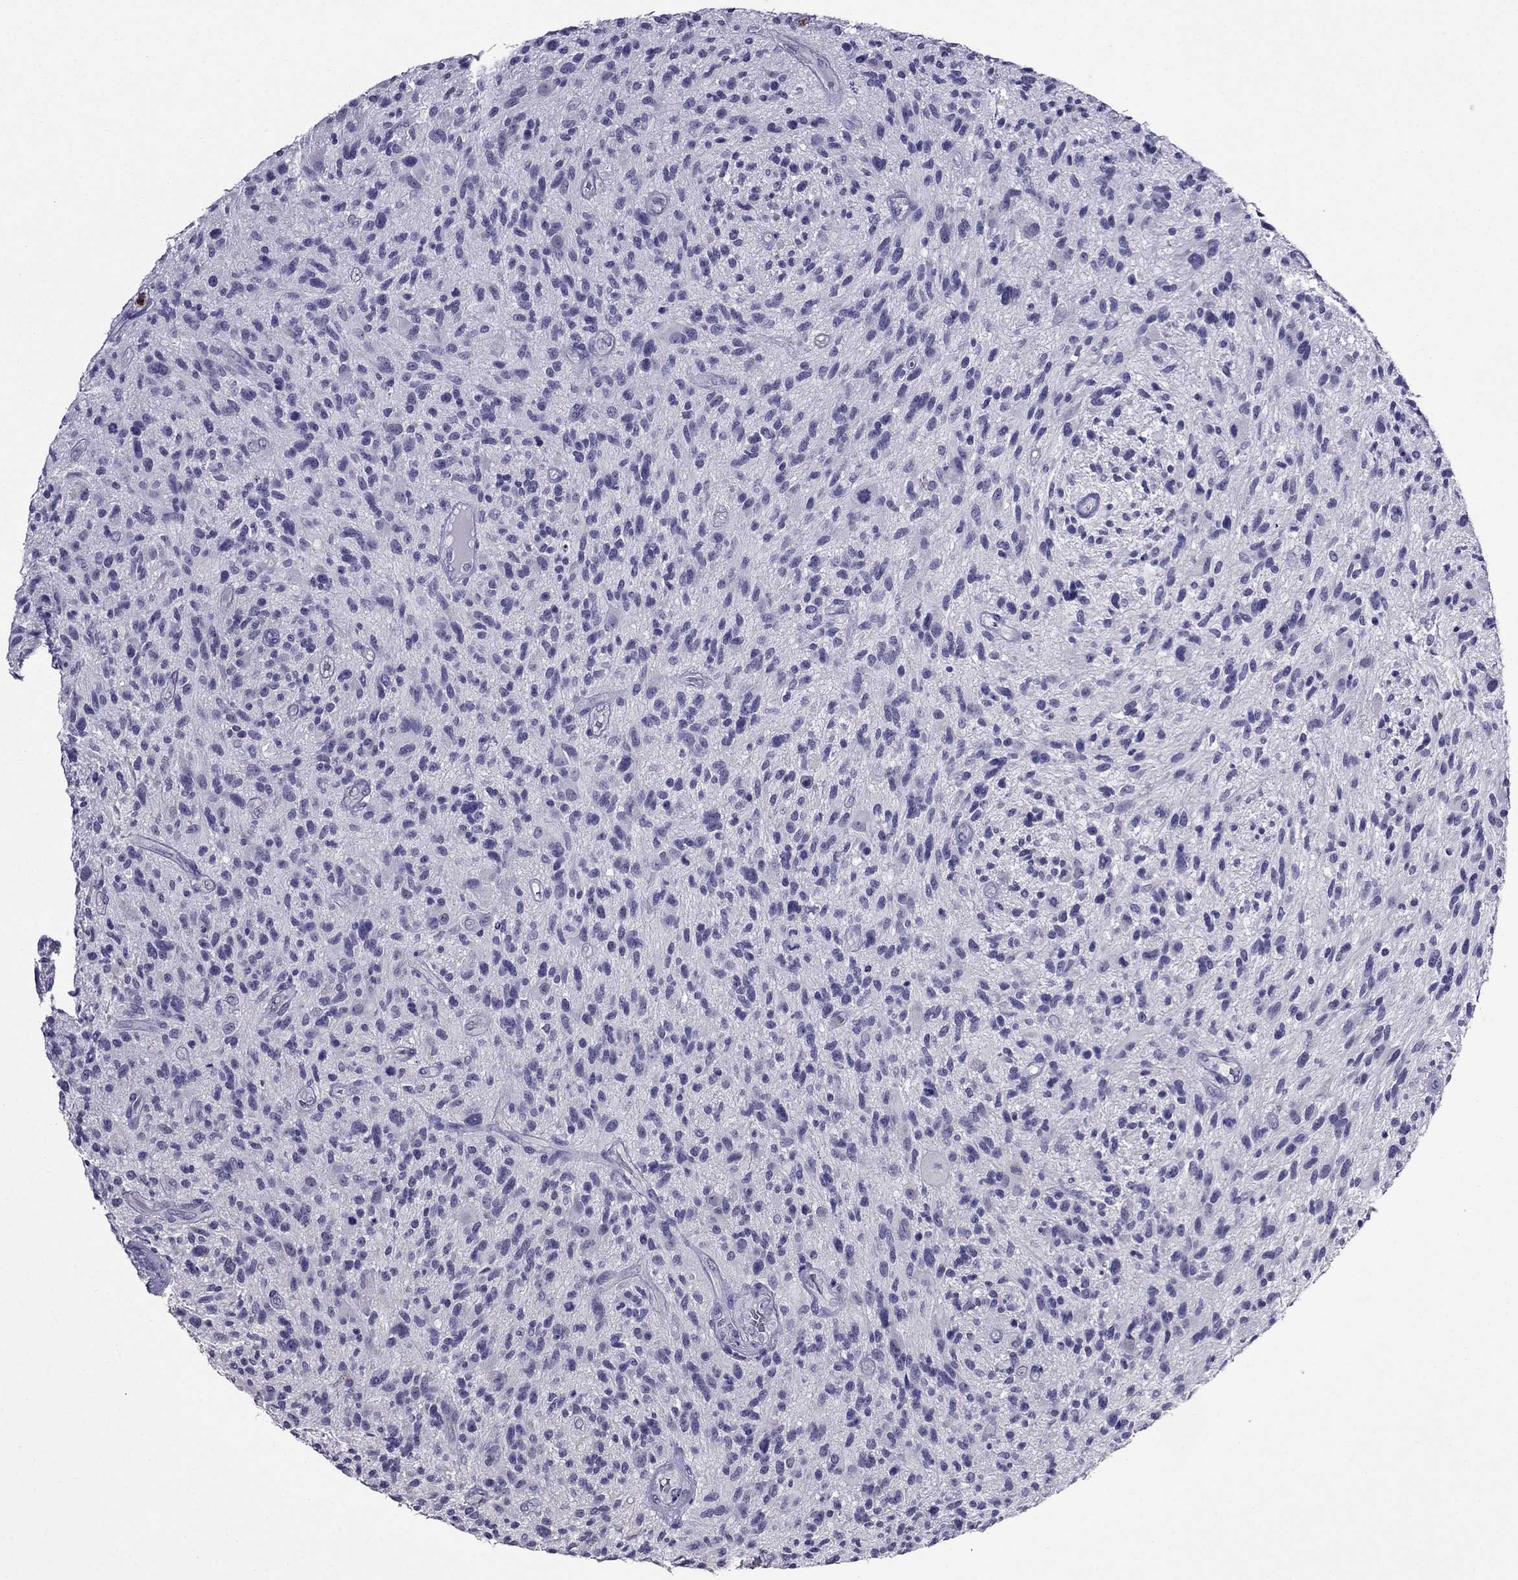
{"staining": {"intensity": "negative", "quantity": "none", "location": "none"}, "tissue": "glioma", "cell_type": "Tumor cells", "image_type": "cancer", "snomed": [{"axis": "morphology", "description": "Glioma, malignant, High grade"}, {"axis": "topography", "description": "Brain"}], "caption": "The histopathology image displays no staining of tumor cells in glioma. Brightfield microscopy of immunohistochemistry stained with DAB (brown) and hematoxylin (blue), captured at high magnification.", "gene": "OLFM4", "patient": {"sex": "male", "age": 47}}